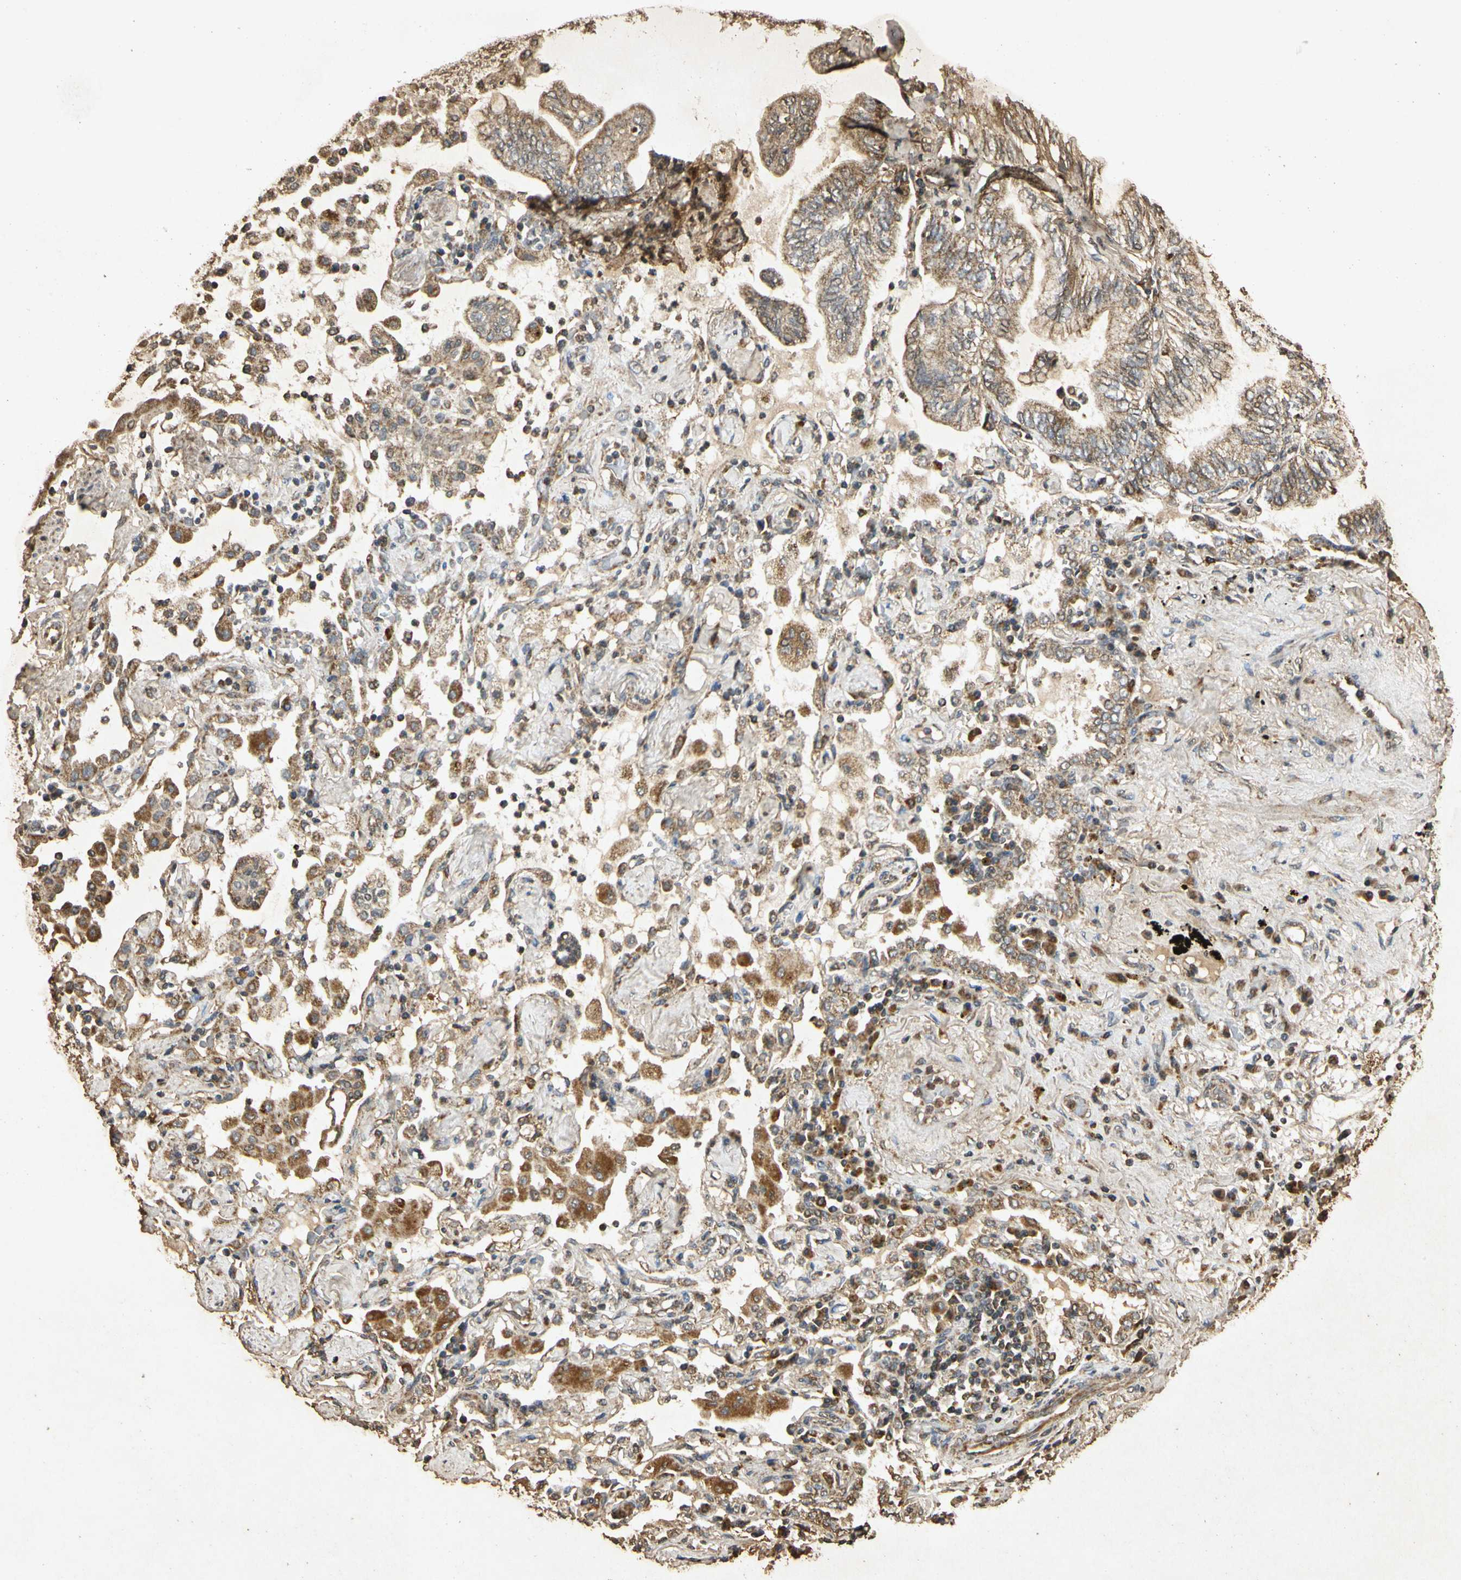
{"staining": {"intensity": "weak", "quantity": ">75%", "location": "cytoplasmic/membranous"}, "tissue": "lung cancer", "cell_type": "Tumor cells", "image_type": "cancer", "snomed": [{"axis": "morphology", "description": "Normal tissue, NOS"}, {"axis": "morphology", "description": "Adenocarcinoma, NOS"}, {"axis": "topography", "description": "Bronchus"}, {"axis": "topography", "description": "Lung"}], "caption": "The photomicrograph shows a brown stain indicating the presence of a protein in the cytoplasmic/membranous of tumor cells in adenocarcinoma (lung).", "gene": "PRDX3", "patient": {"sex": "female", "age": 70}}